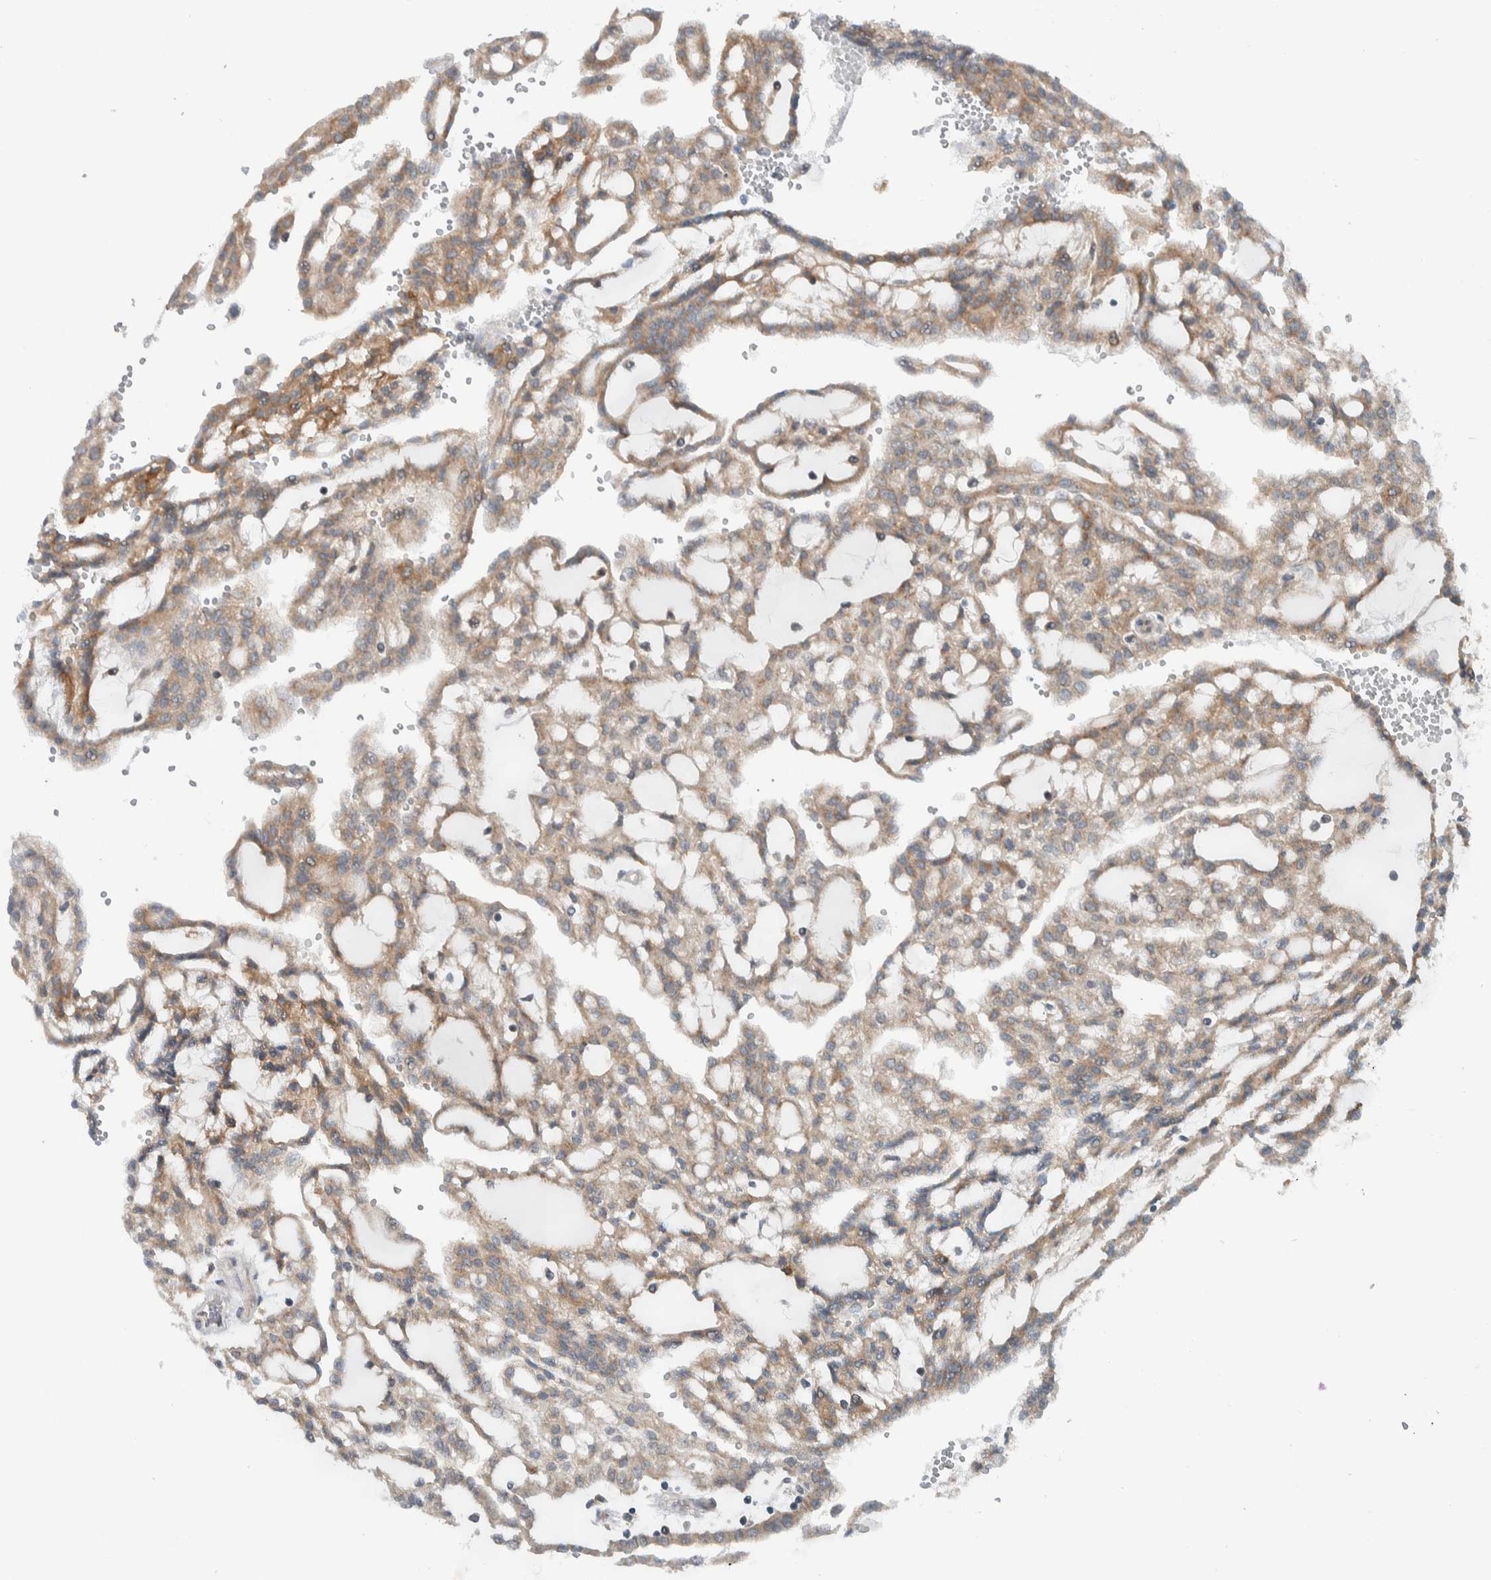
{"staining": {"intensity": "moderate", "quantity": ">75%", "location": "cytoplasmic/membranous"}, "tissue": "renal cancer", "cell_type": "Tumor cells", "image_type": "cancer", "snomed": [{"axis": "morphology", "description": "Adenocarcinoma, NOS"}, {"axis": "topography", "description": "Kidney"}], "caption": "Tumor cells show medium levels of moderate cytoplasmic/membranous positivity in approximately >75% of cells in human renal cancer (adenocarcinoma).", "gene": "RERE", "patient": {"sex": "male", "age": 63}}